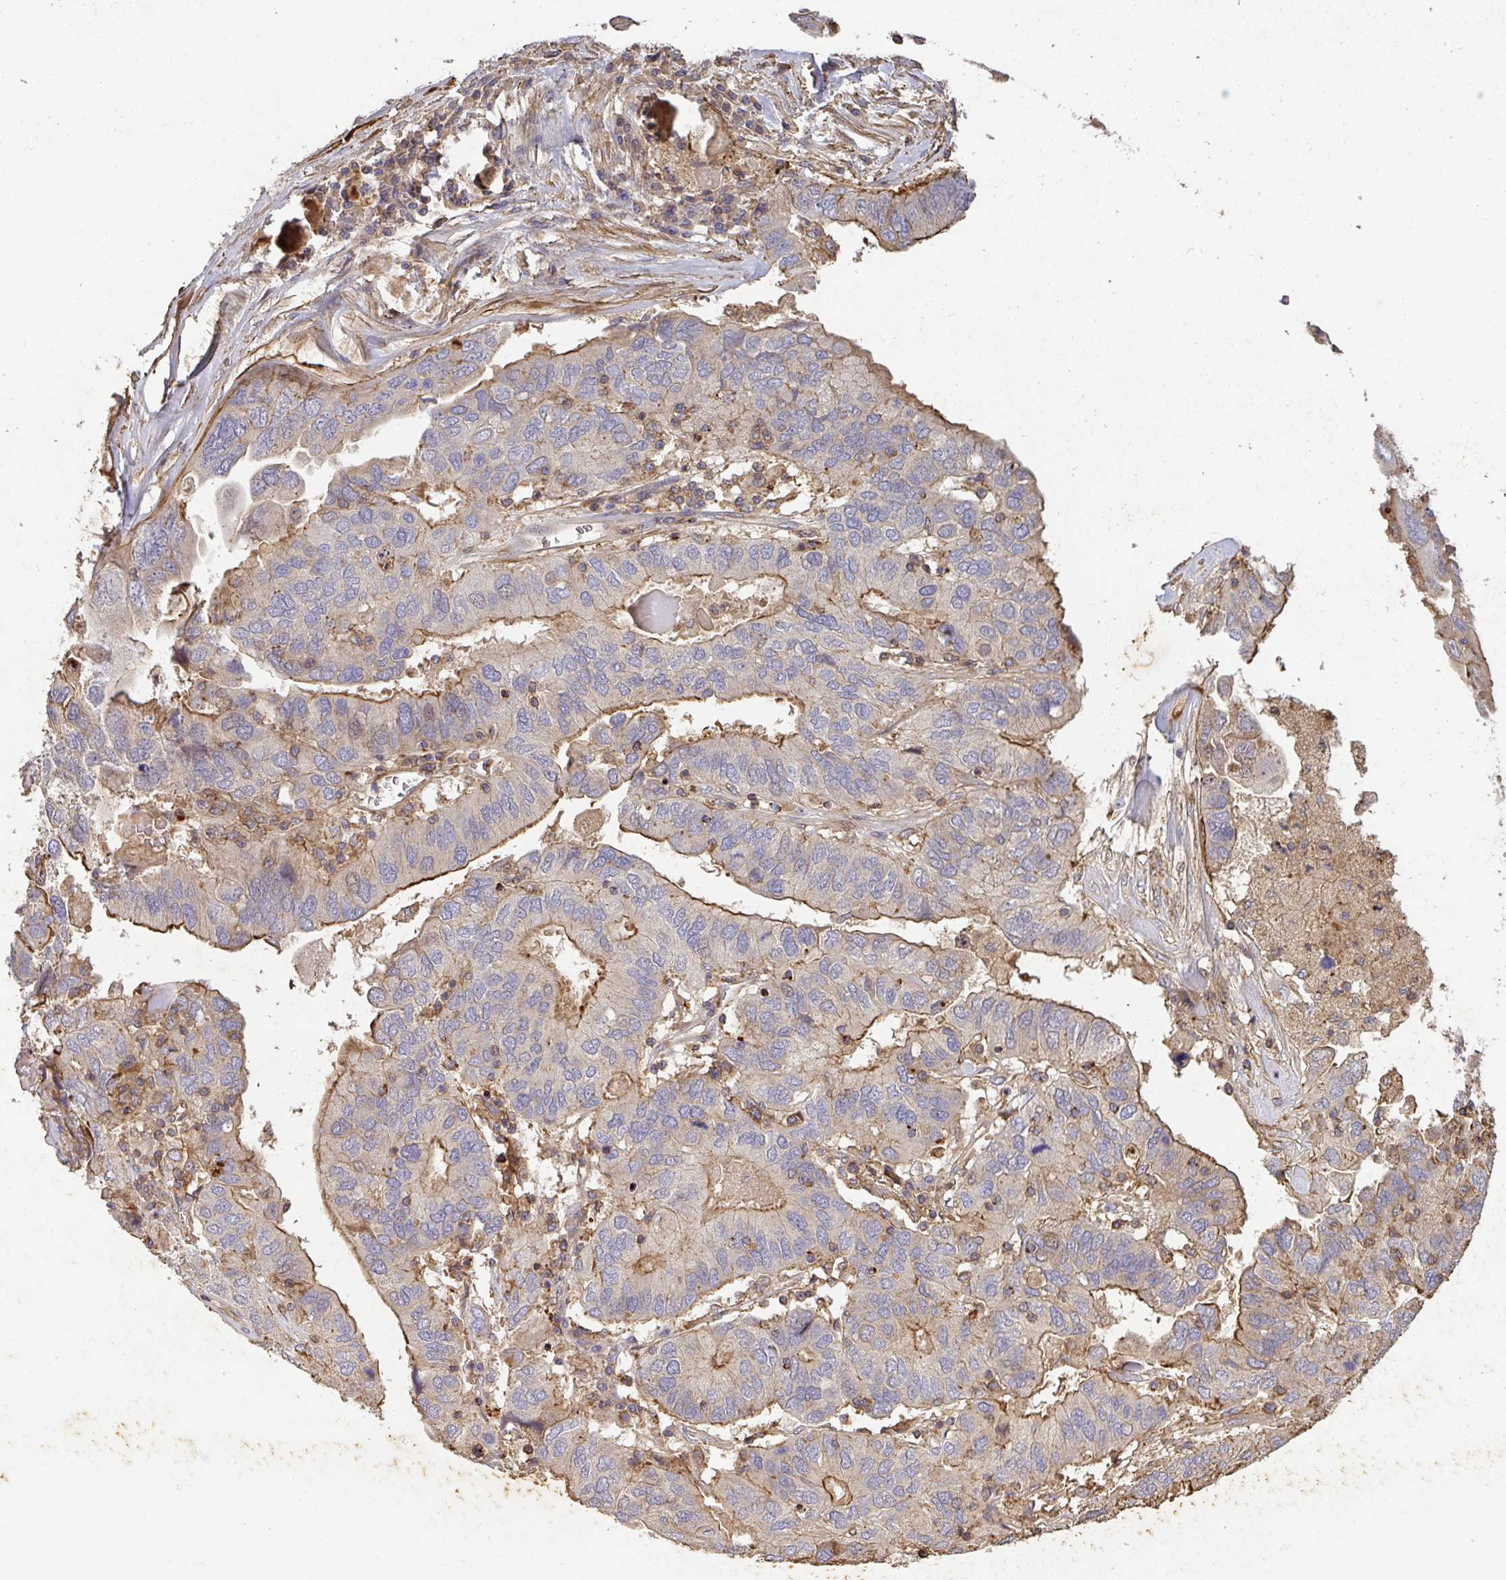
{"staining": {"intensity": "moderate", "quantity": "25%-75%", "location": "cytoplasmic/membranous"}, "tissue": "ovarian cancer", "cell_type": "Tumor cells", "image_type": "cancer", "snomed": [{"axis": "morphology", "description": "Cystadenocarcinoma, serous, NOS"}, {"axis": "topography", "description": "Ovary"}], "caption": "Serous cystadenocarcinoma (ovarian) was stained to show a protein in brown. There is medium levels of moderate cytoplasmic/membranous expression in approximately 25%-75% of tumor cells.", "gene": "TNMD", "patient": {"sex": "female", "age": 79}}